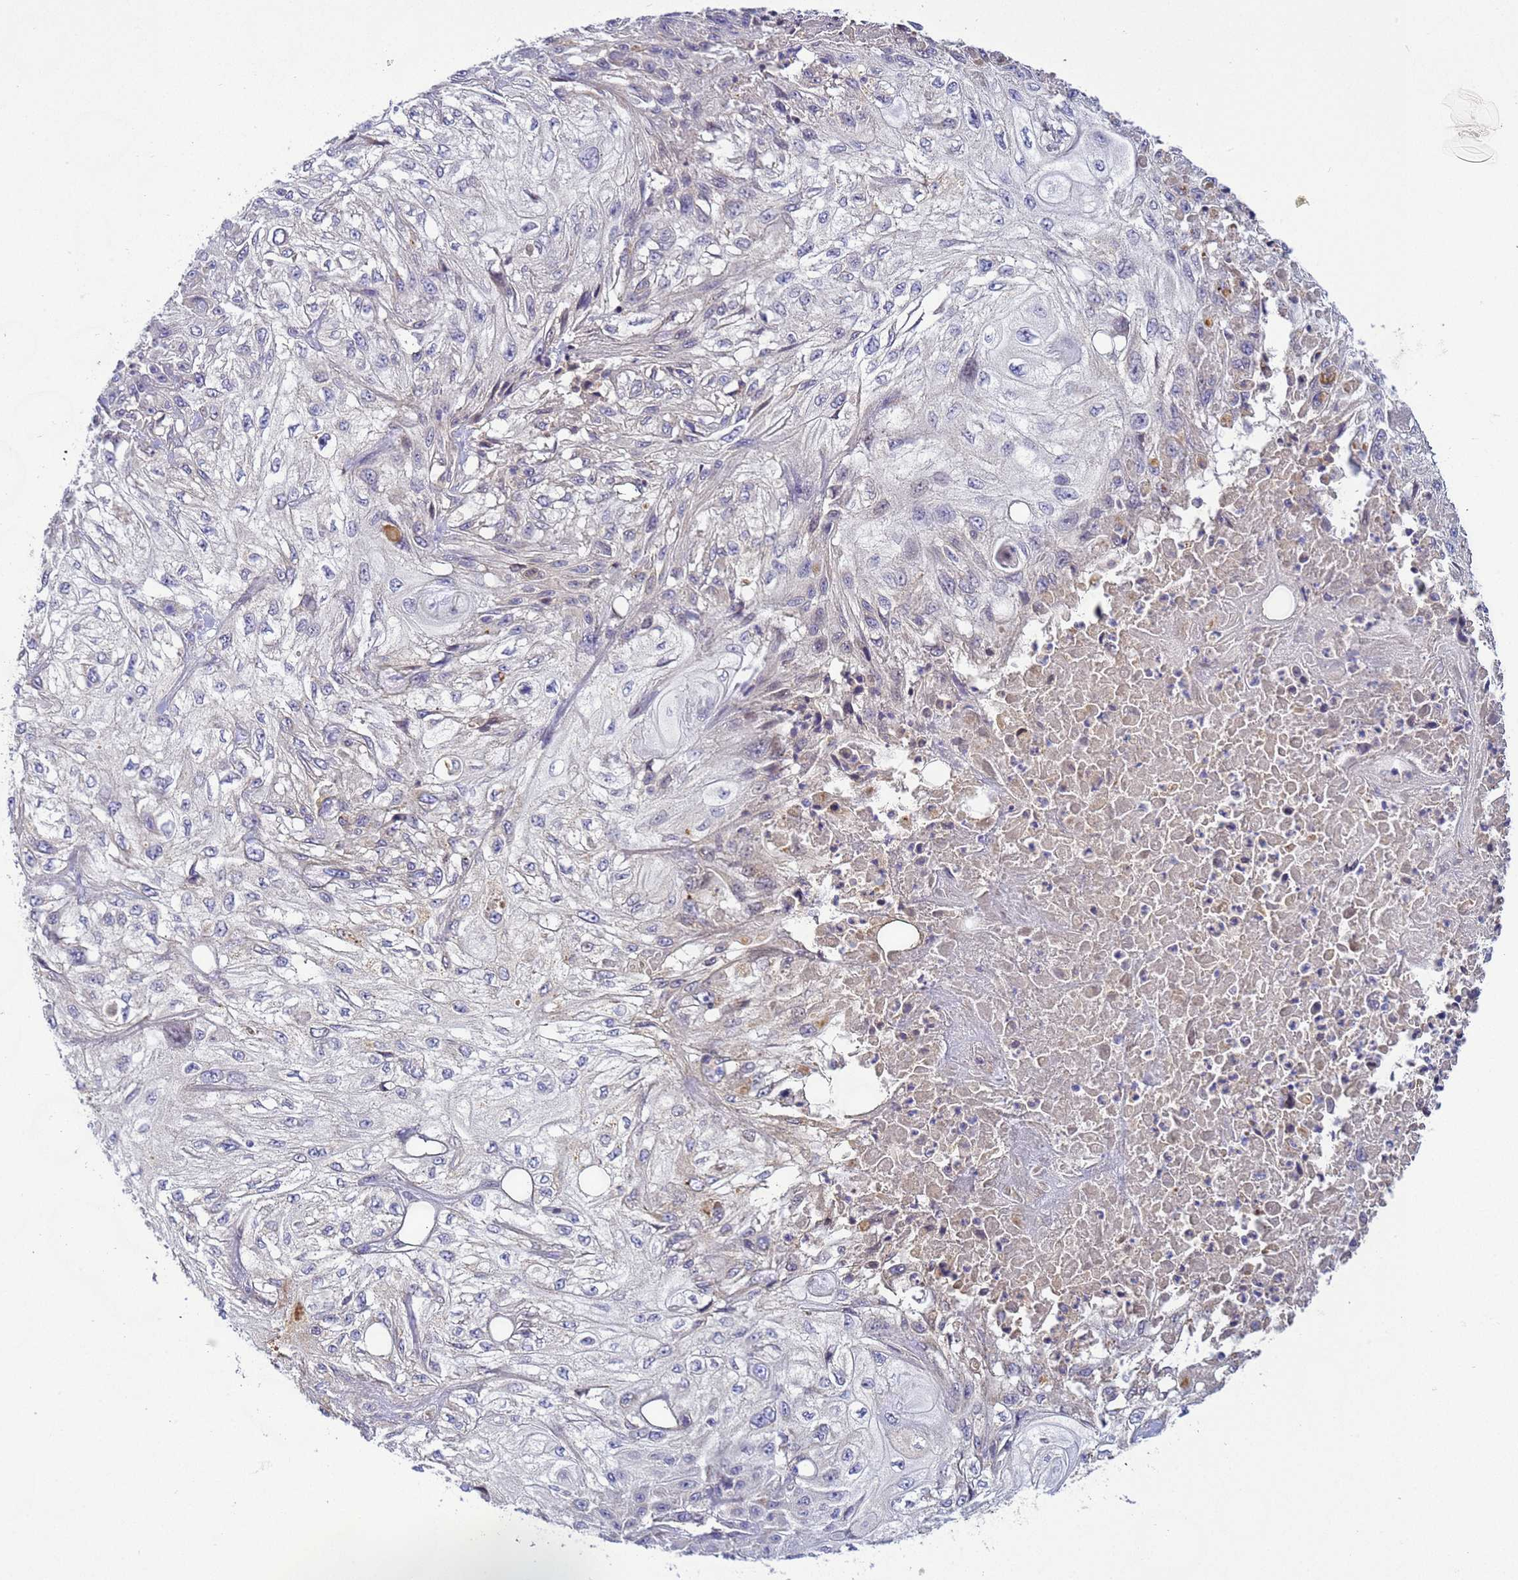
{"staining": {"intensity": "weak", "quantity": "<25%", "location": "cytoplasmic/membranous"}, "tissue": "skin cancer", "cell_type": "Tumor cells", "image_type": "cancer", "snomed": [{"axis": "morphology", "description": "Squamous cell carcinoma, NOS"}, {"axis": "morphology", "description": "Squamous cell carcinoma, metastatic, NOS"}, {"axis": "topography", "description": "Skin"}, {"axis": "topography", "description": "Lymph node"}], "caption": "Tumor cells are negative for protein expression in human skin cancer.", "gene": "TBCD", "patient": {"sex": "male", "age": 75}}